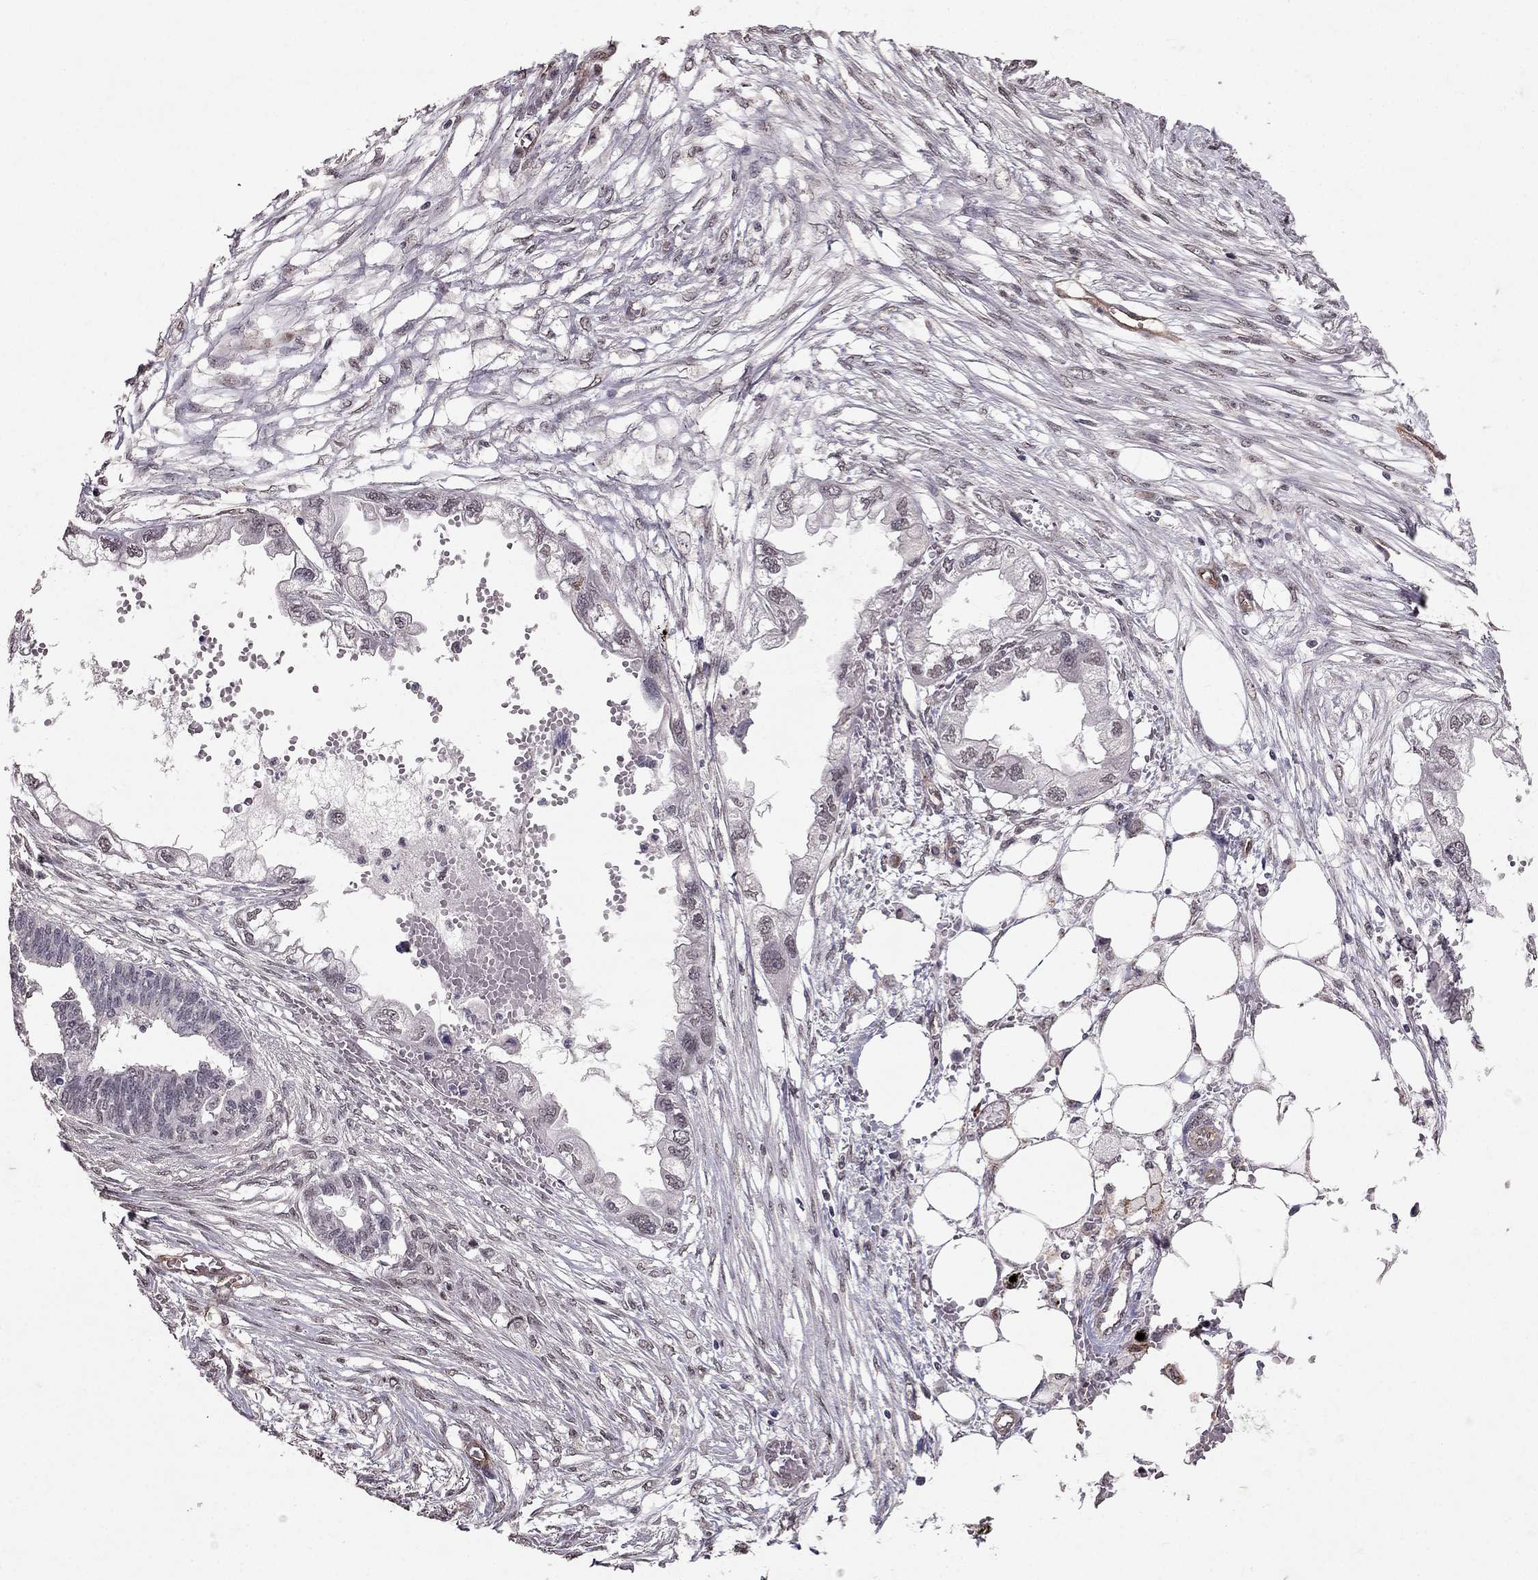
{"staining": {"intensity": "negative", "quantity": "none", "location": "none"}, "tissue": "endometrial cancer", "cell_type": "Tumor cells", "image_type": "cancer", "snomed": [{"axis": "morphology", "description": "Adenocarcinoma, NOS"}, {"axis": "morphology", "description": "Adenocarcinoma, metastatic, NOS"}, {"axis": "topography", "description": "Adipose tissue"}, {"axis": "topography", "description": "Endometrium"}], "caption": "This is a image of immunohistochemistry (IHC) staining of endometrial metastatic adenocarcinoma, which shows no positivity in tumor cells.", "gene": "RASIP1", "patient": {"sex": "female", "age": 67}}